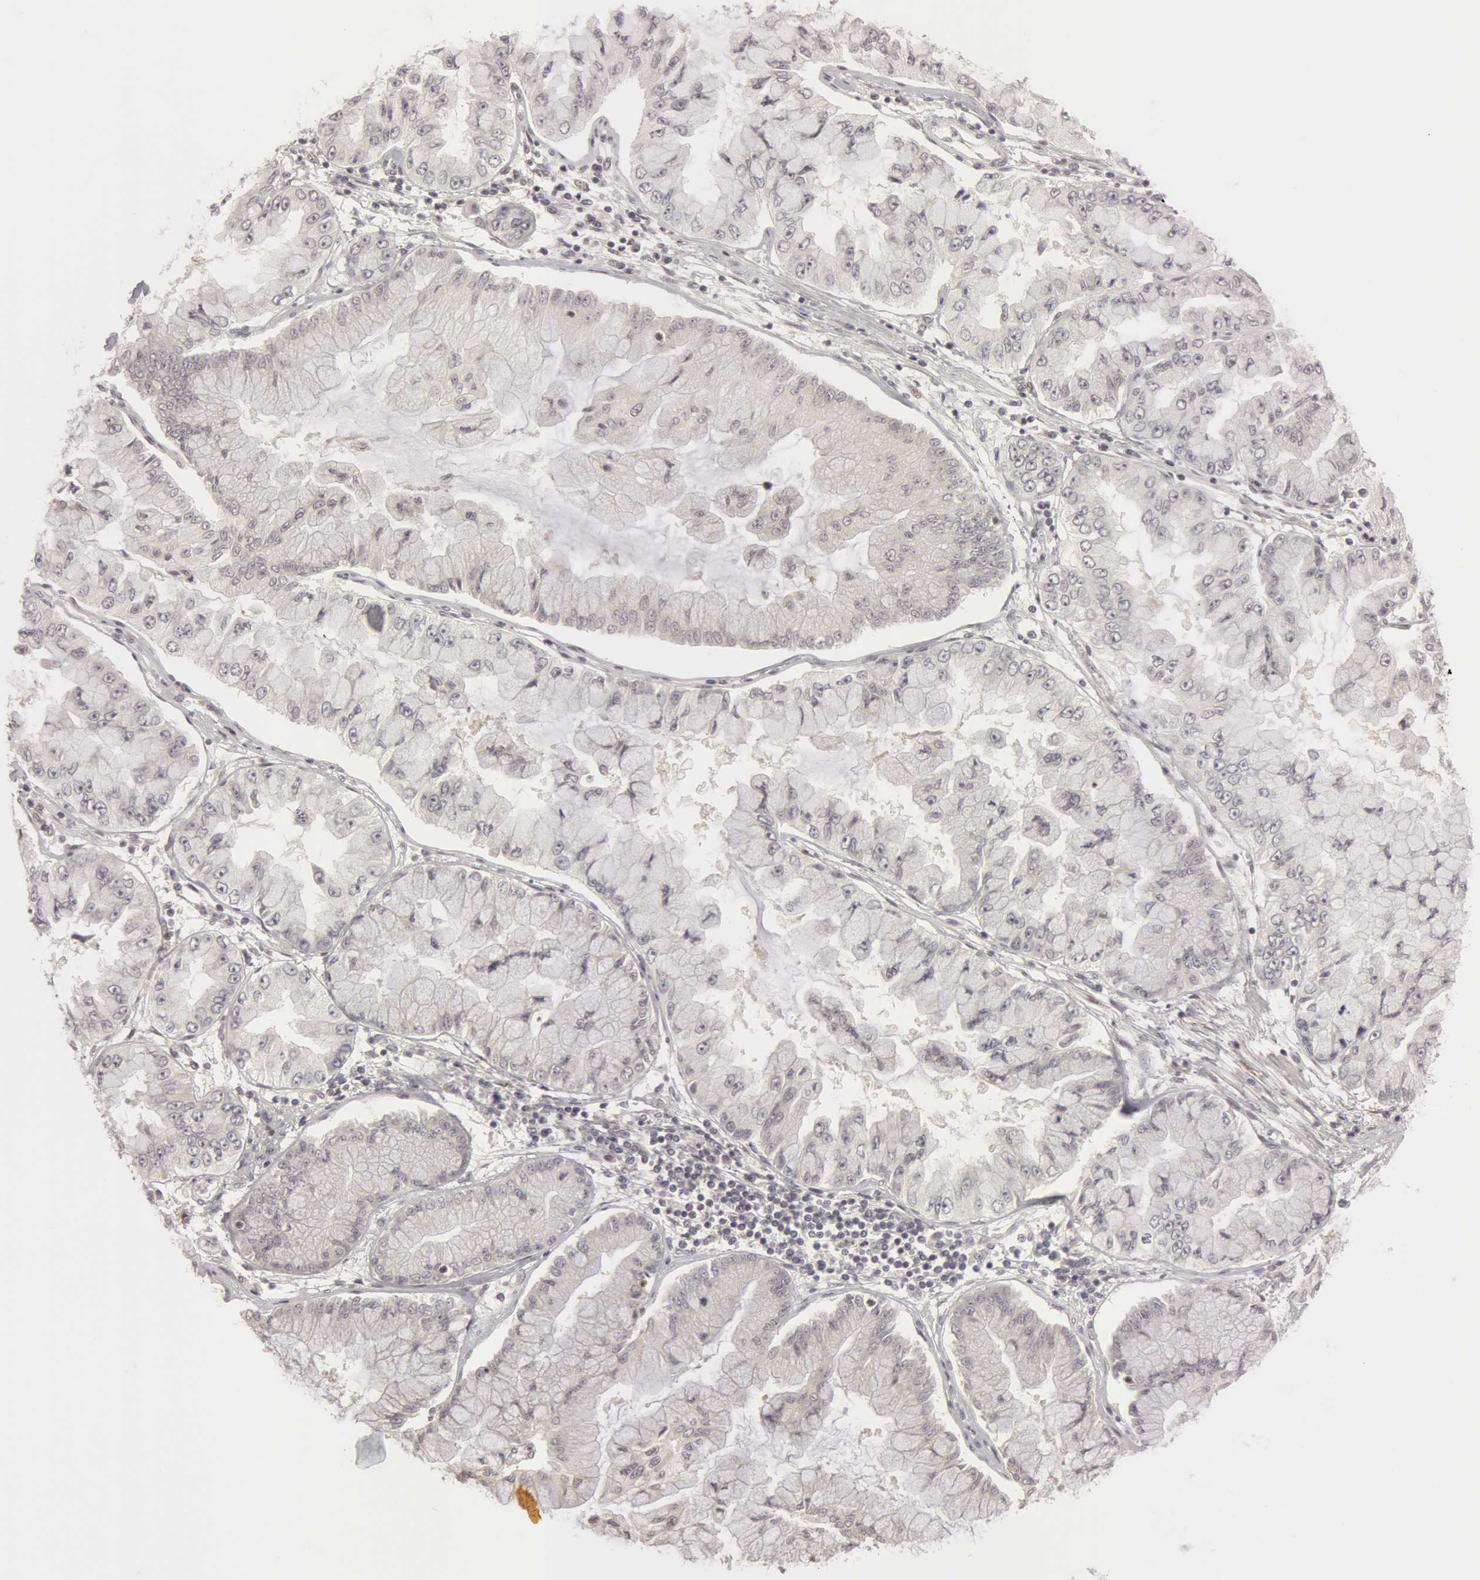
{"staining": {"intensity": "negative", "quantity": "none", "location": "none"}, "tissue": "liver cancer", "cell_type": "Tumor cells", "image_type": "cancer", "snomed": [{"axis": "morphology", "description": "Cholangiocarcinoma"}, {"axis": "topography", "description": "Liver"}], "caption": "The immunohistochemistry (IHC) micrograph has no significant positivity in tumor cells of liver cancer (cholangiocarcinoma) tissue.", "gene": "OASL", "patient": {"sex": "female", "age": 79}}